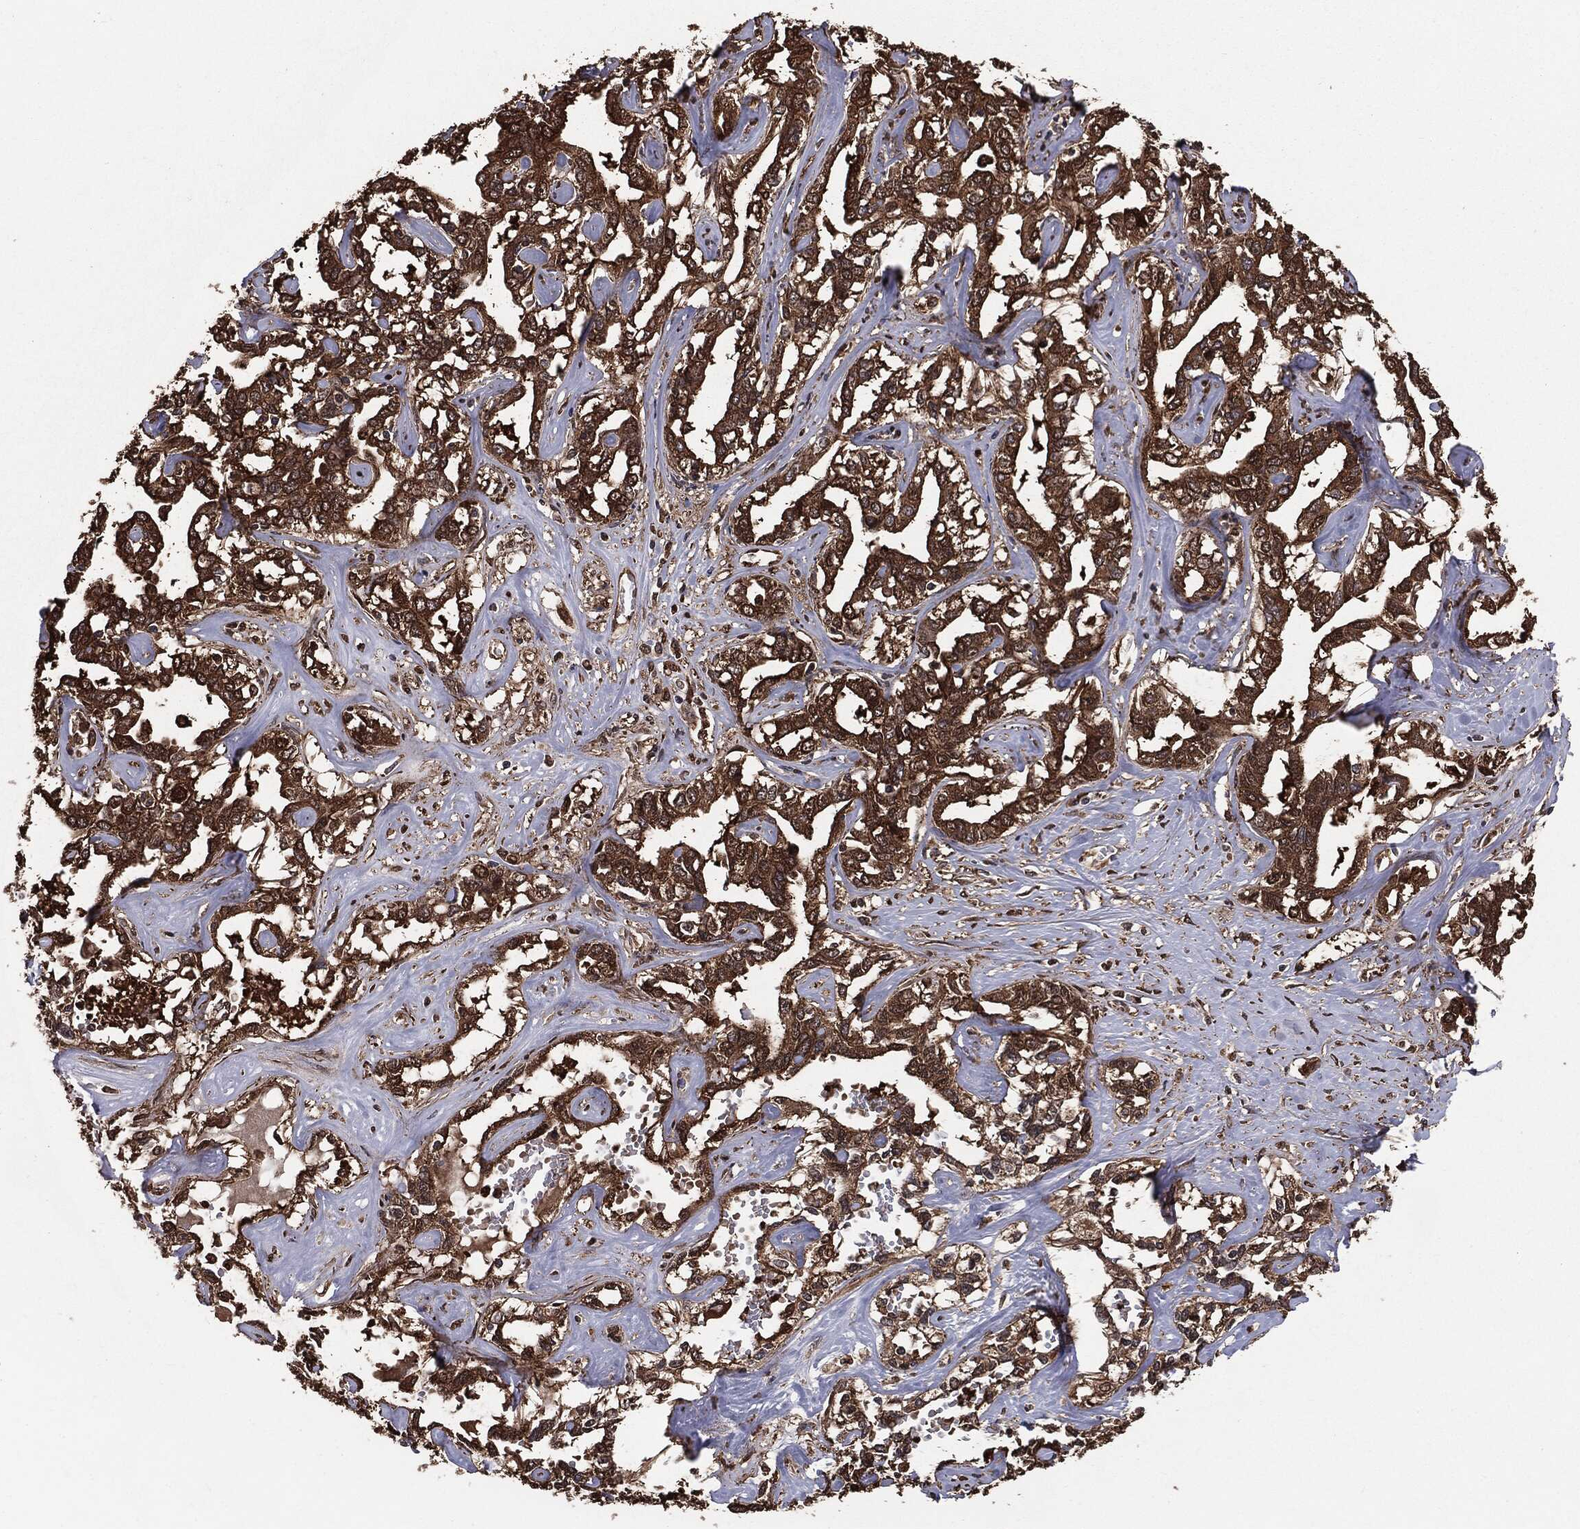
{"staining": {"intensity": "strong", "quantity": ">75%", "location": "cytoplasmic/membranous"}, "tissue": "liver cancer", "cell_type": "Tumor cells", "image_type": "cancer", "snomed": [{"axis": "morphology", "description": "Cholangiocarcinoma"}, {"axis": "topography", "description": "Liver"}], "caption": "Immunohistochemical staining of human liver cancer (cholangiocarcinoma) exhibits high levels of strong cytoplasmic/membranous positivity in about >75% of tumor cells. (DAB = brown stain, brightfield microscopy at high magnification).", "gene": "NME1", "patient": {"sex": "male", "age": 59}}